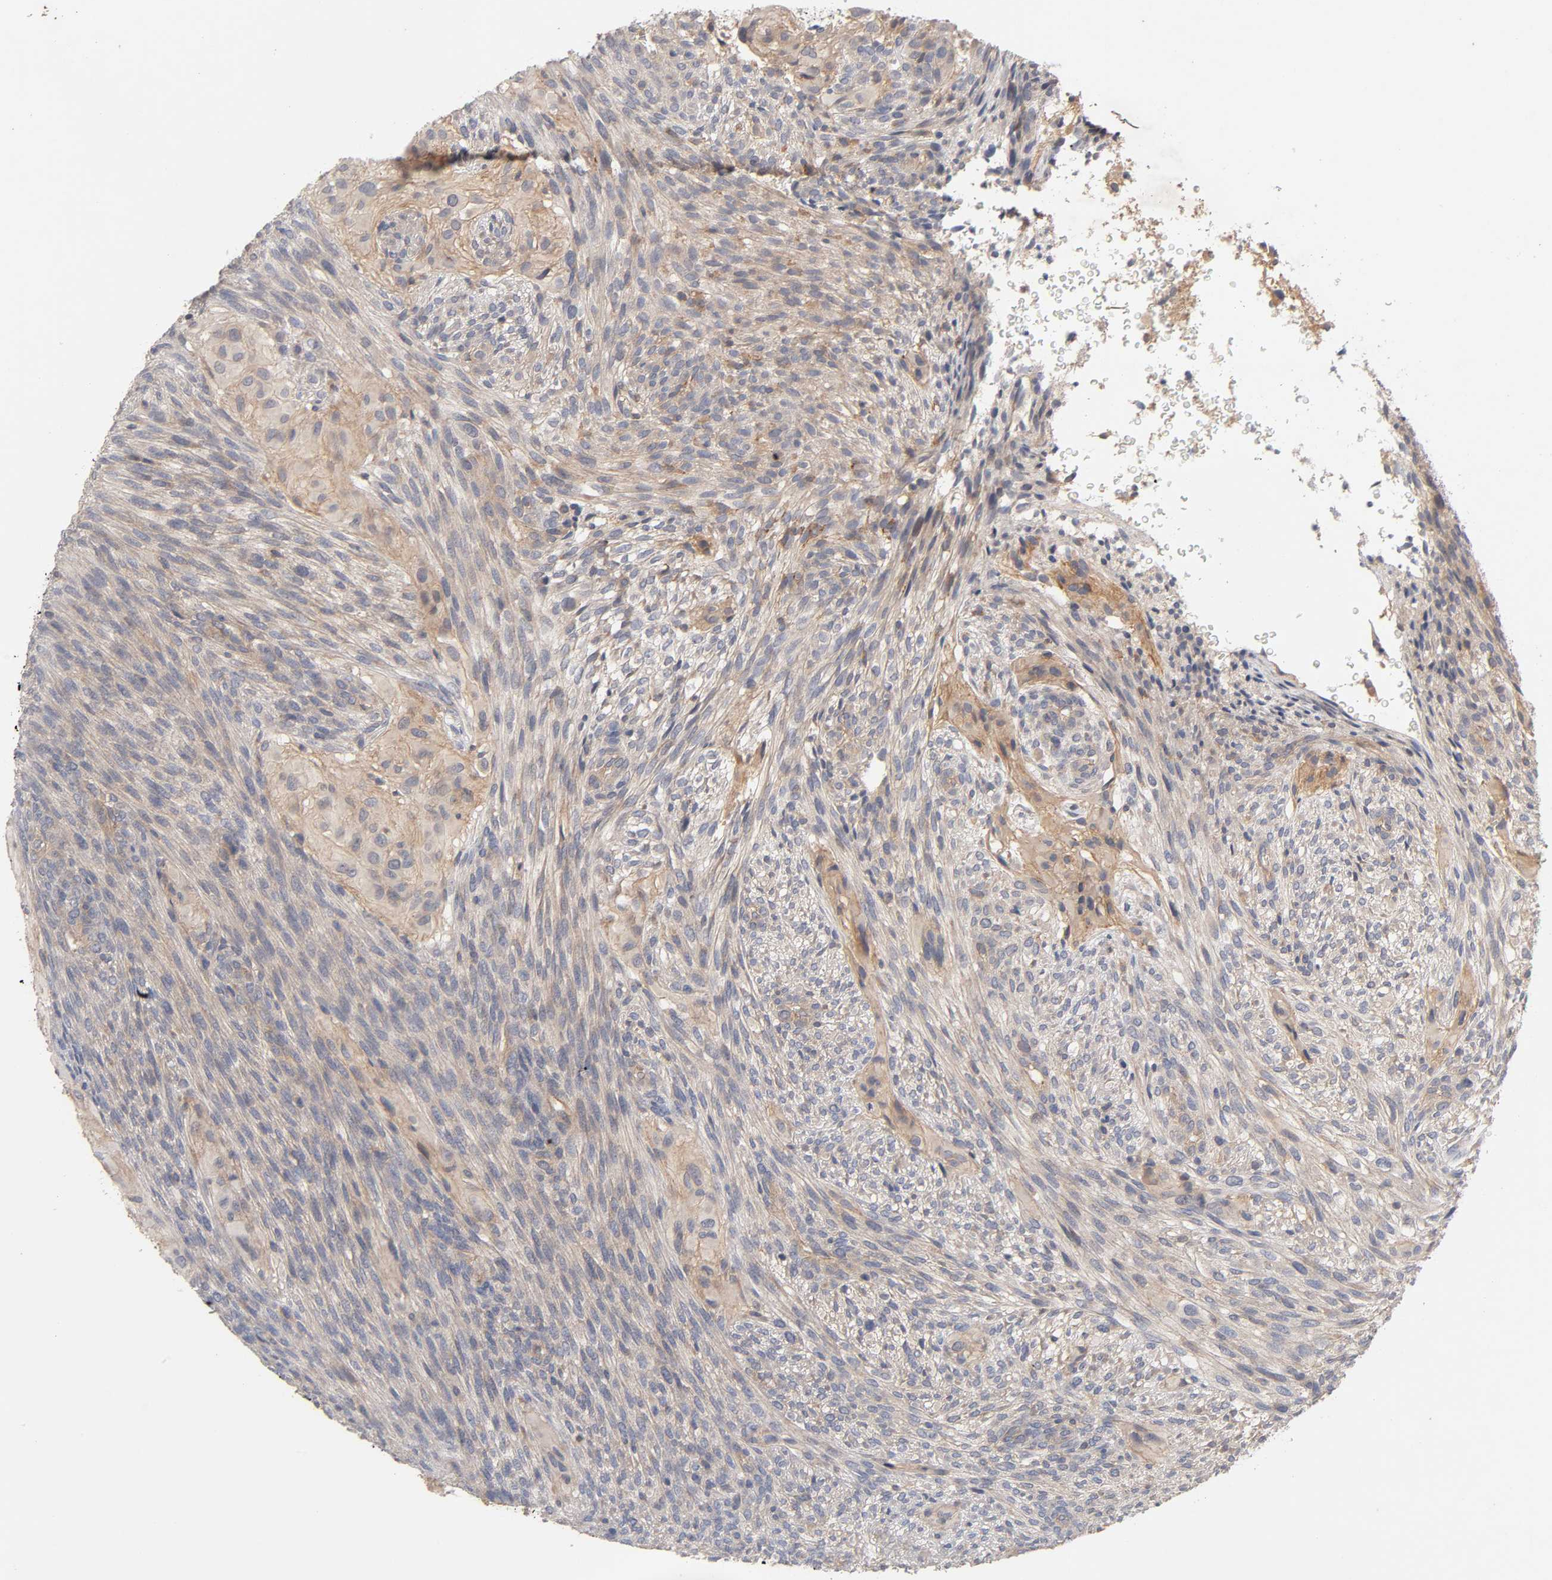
{"staining": {"intensity": "weak", "quantity": ">75%", "location": "cytoplasmic/membranous"}, "tissue": "glioma", "cell_type": "Tumor cells", "image_type": "cancer", "snomed": [{"axis": "morphology", "description": "Glioma, malignant, High grade"}, {"axis": "topography", "description": "Cerebral cortex"}], "caption": "Protein expression analysis of glioma reveals weak cytoplasmic/membranous positivity in about >75% of tumor cells.", "gene": "PDZD11", "patient": {"sex": "female", "age": 55}}